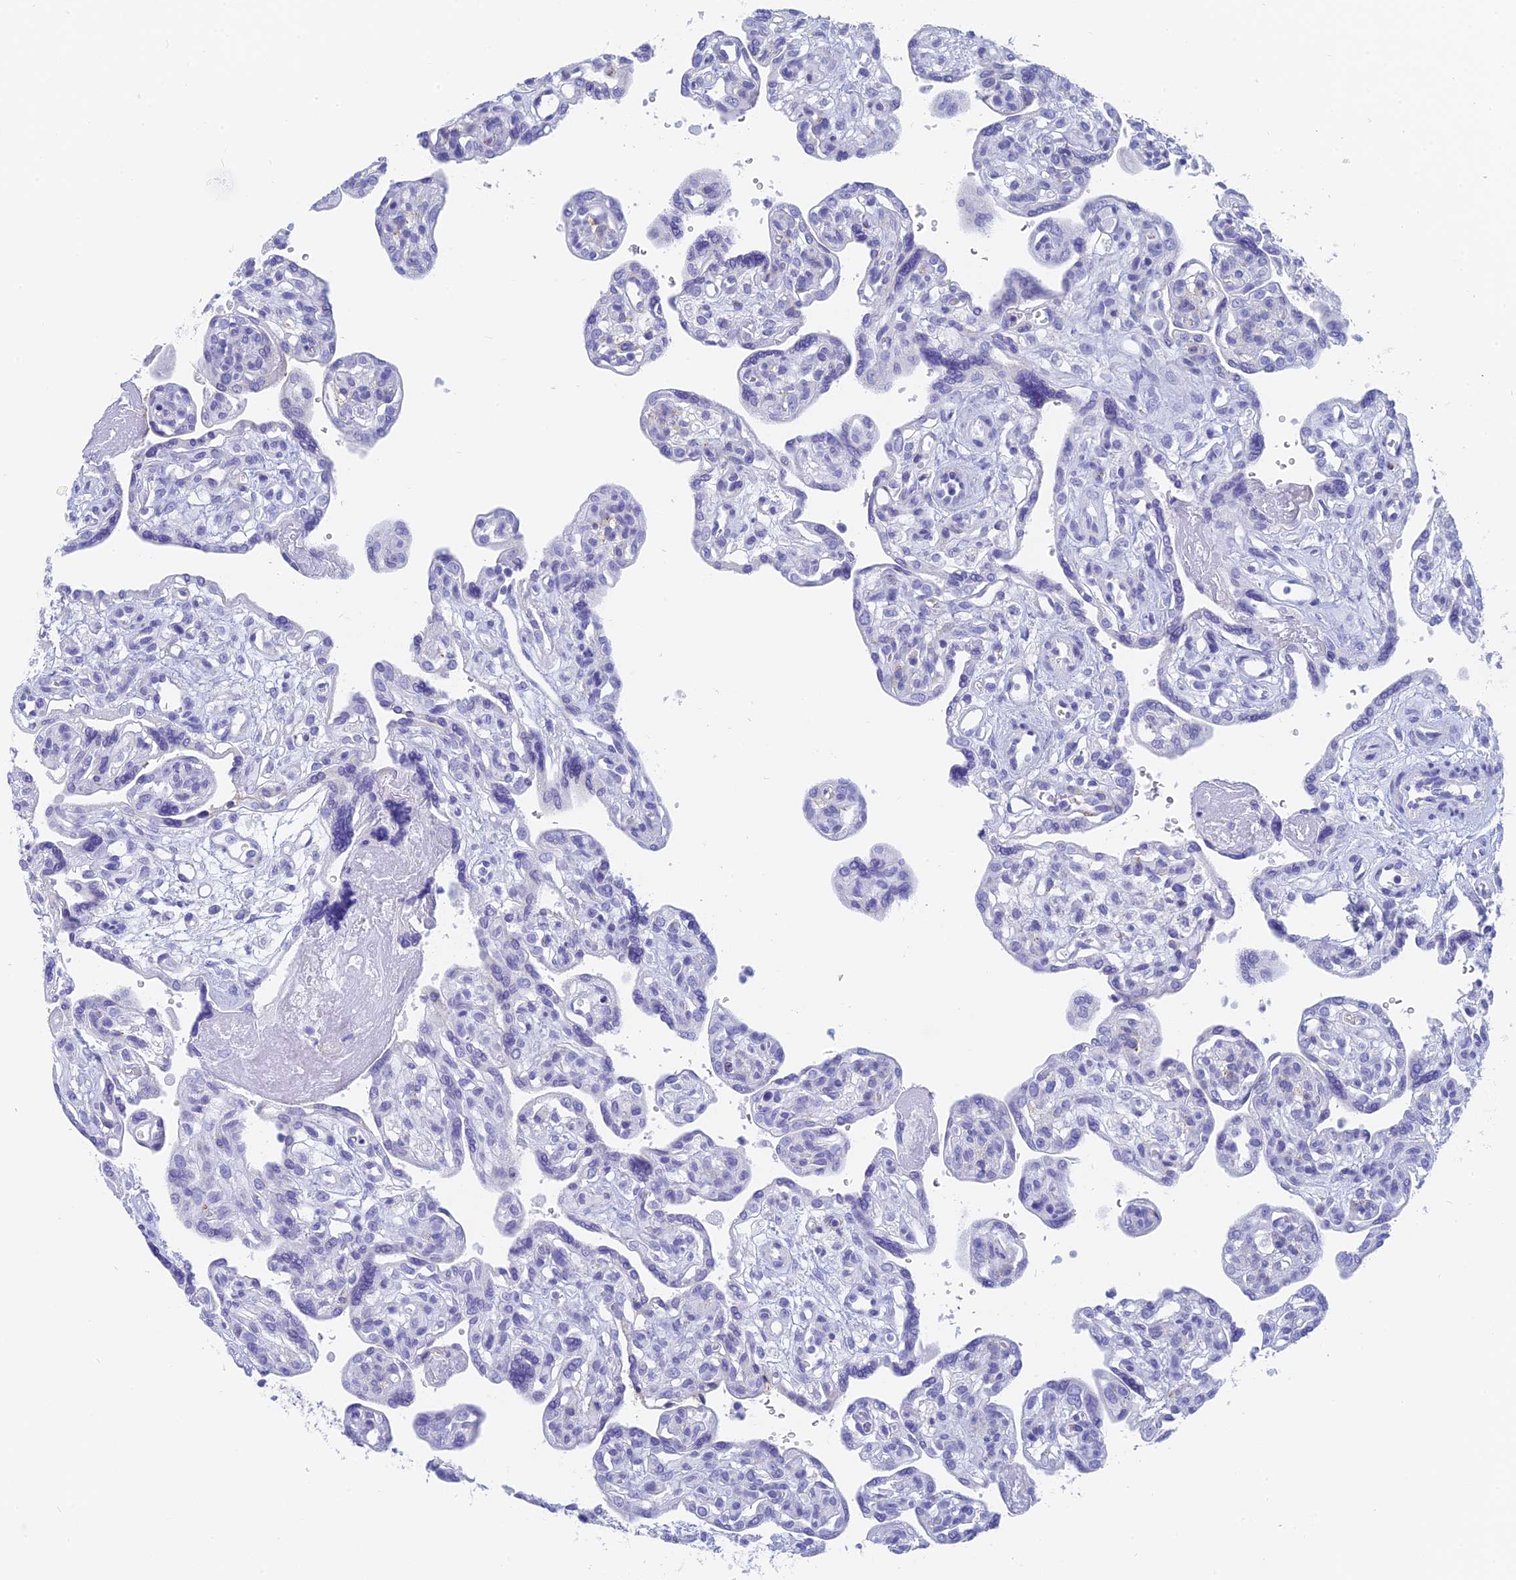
{"staining": {"intensity": "negative", "quantity": "none", "location": "none"}, "tissue": "placenta", "cell_type": "Trophoblastic cells", "image_type": "normal", "snomed": [{"axis": "morphology", "description": "Normal tissue, NOS"}, {"axis": "topography", "description": "Placenta"}], "caption": "This histopathology image is of normal placenta stained with immunohistochemistry to label a protein in brown with the nuclei are counter-stained blue. There is no staining in trophoblastic cells.", "gene": "SLC36A2", "patient": {"sex": "female", "age": 39}}